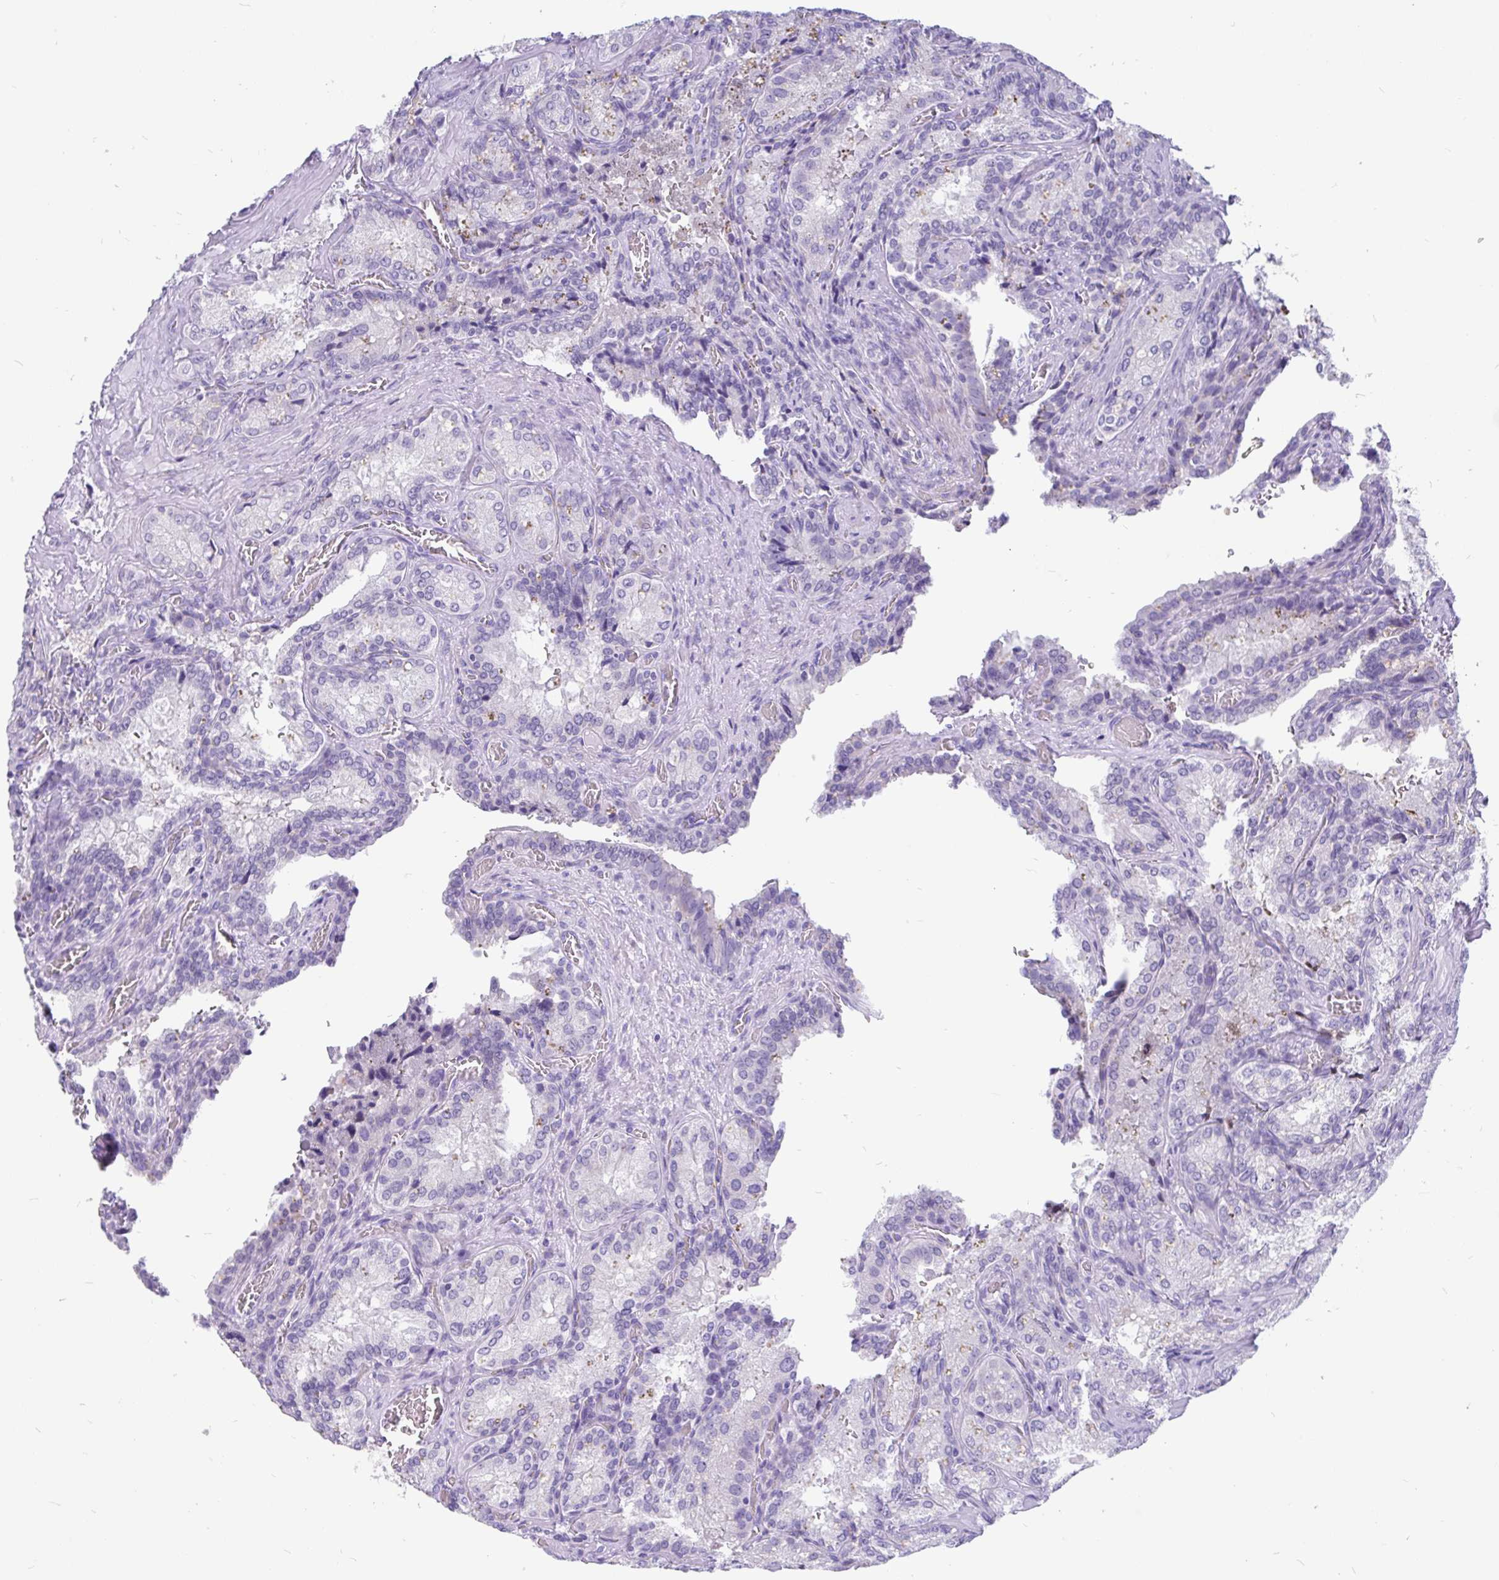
{"staining": {"intensity": "negative", "quantity": "none", "location": "none"}, "tissue": "seminal vesicle", "cell_type": "Glandular cells", "image_type": "normal", "snomed": [{"axis": "morphology", "description": "Normal tissue, NOS"}, {"axis": "topography", "description": "Seminal veicle"}], "caption": "This is an immunohistochemistry photomicrograph of unremarkable human seminal vesicle. There is no staining in glandular cells.", "gene": "KIAA2013", "patient": {"sex": "male", "age": 47}}